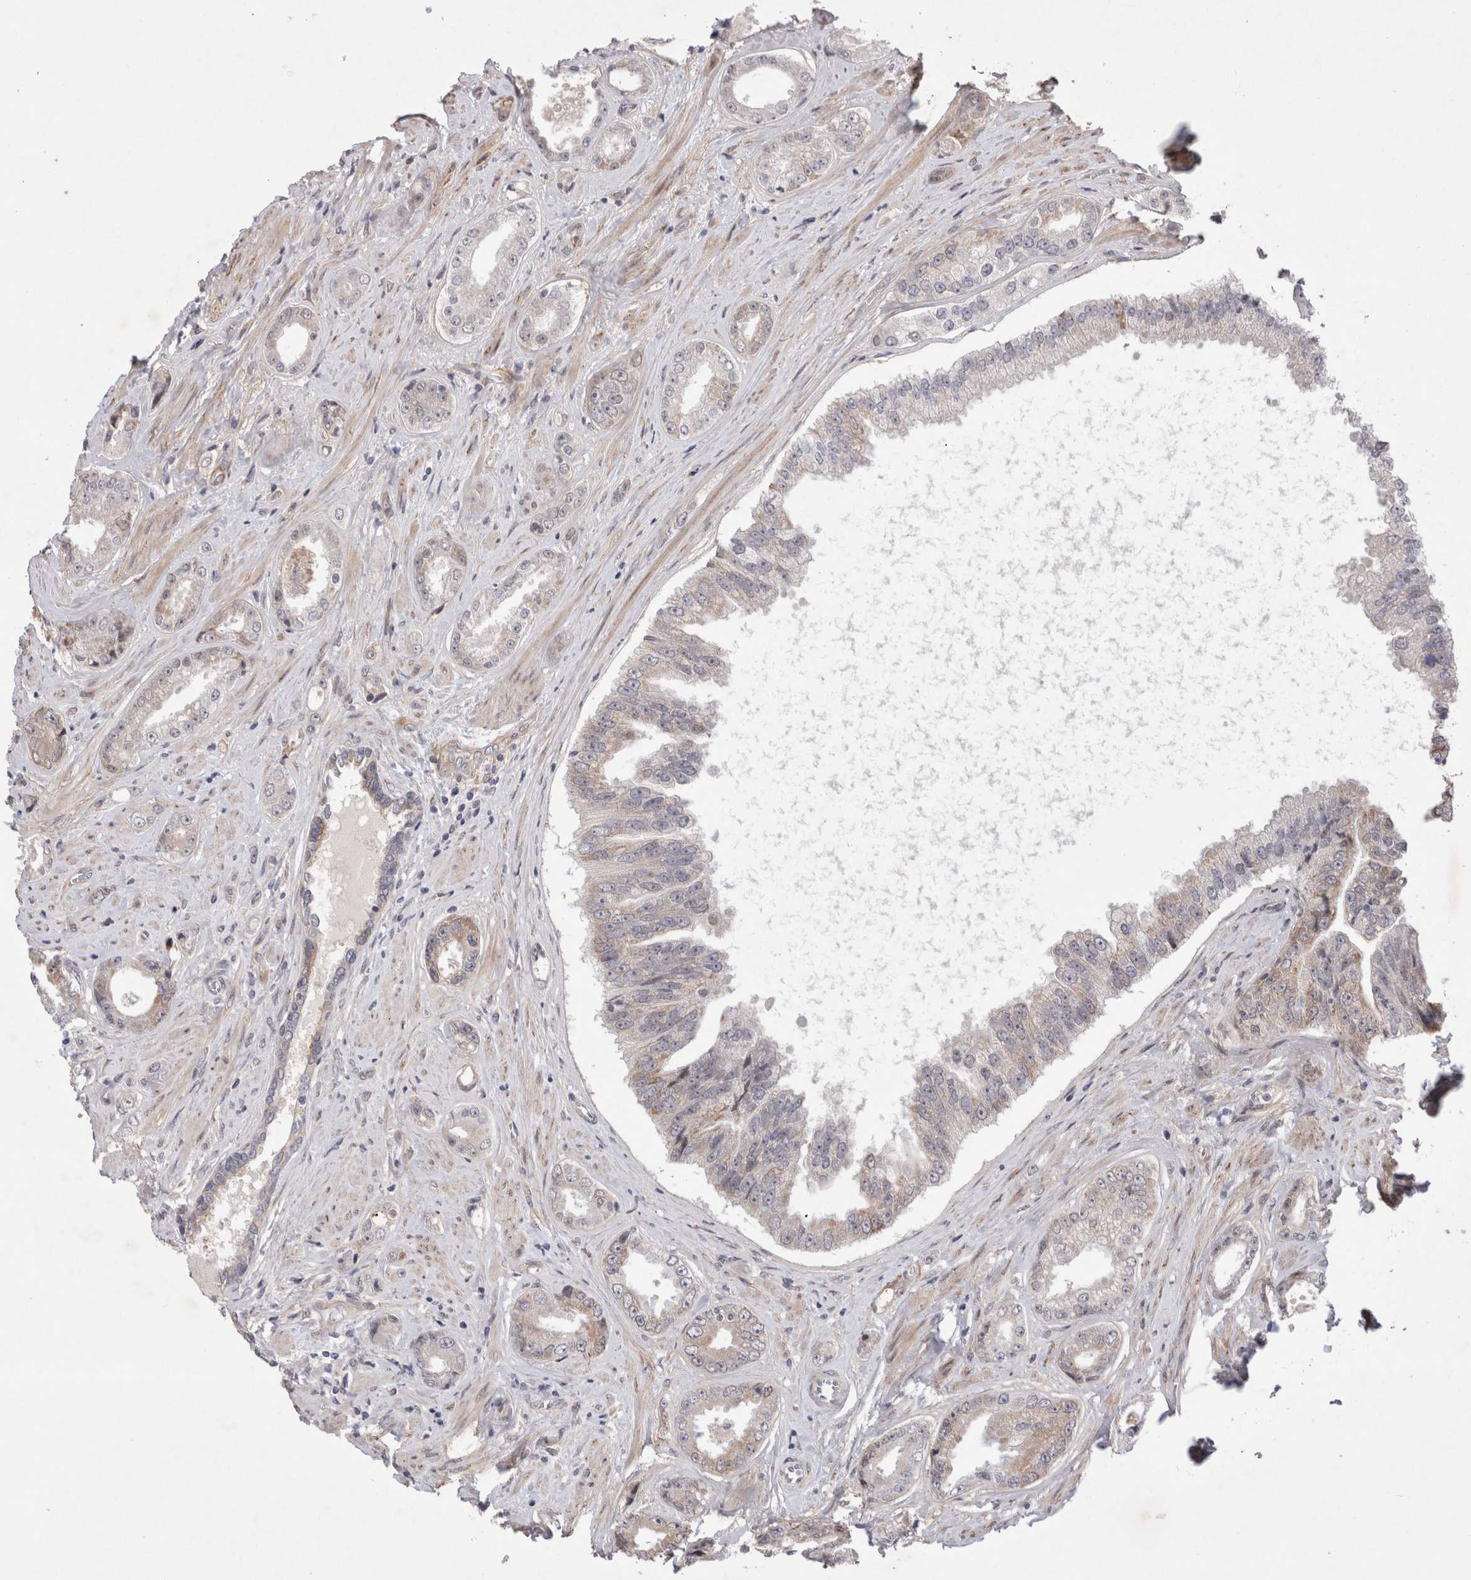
{"staining": {"intensity": "weak", "quantity": "<25%", "location": "cytoplasmic/membranous"}, "tissue": "prostate cancer", "cell_type": "Tumor cells", "image_type": "cancer", "snomed": [{"axis": "morphology", "description": "Adenocarcinoma, High grade"}, {"axis": "topography", "description": "Prostate"}], "caption": "Immunohistochemistry (IHC) micrograph of prostate cancer stained for a protein (brown), which shows no staining in tumor cells.", "gene": "GIMAP6", "patient": {"sex": "male", "age": 61}}